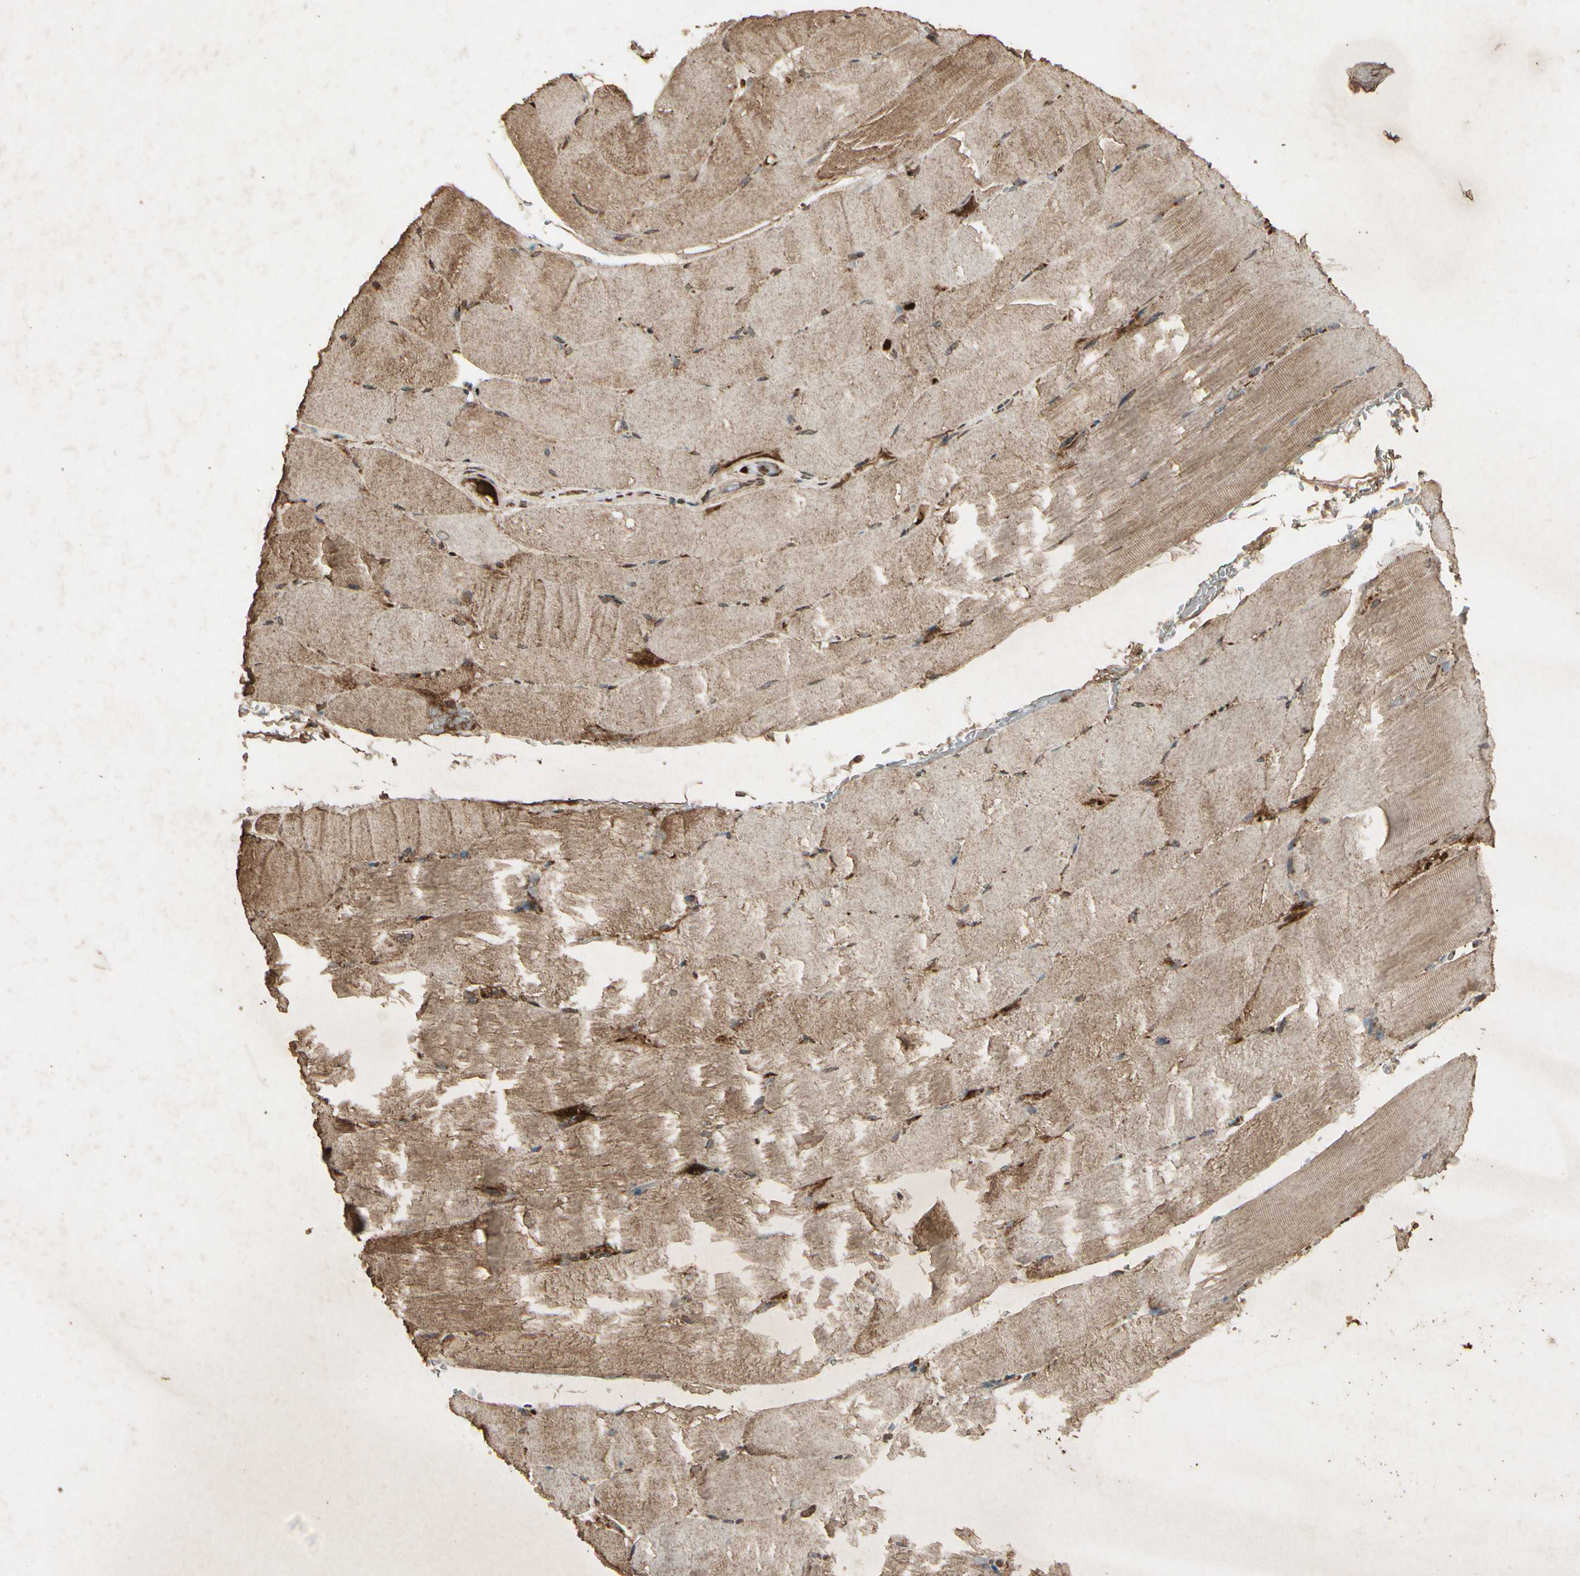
{"staining": {"intensity": "strong", "quantity": ">75%", "location": "cytoplasmic/membranous"}, "tissue": "skeletal muscle", "cell_type": "Myocytes", "image_type": "normal", "snomed": [{"axis": "morphology", "description": "Normal tissue, NOS"}, {"axis": "topography", "description": "Skeletal muscle"}, {"axis": "topography", "description": "Parathyroid gland"}], "caption": "Brown immunohistochemical staining in benign human skeletal muscle exhibits strong cytoplasmic/membranous staining in about >75% of myocytes.", "gene": "GC", "patient": {"sex": "female", "age": 37}}